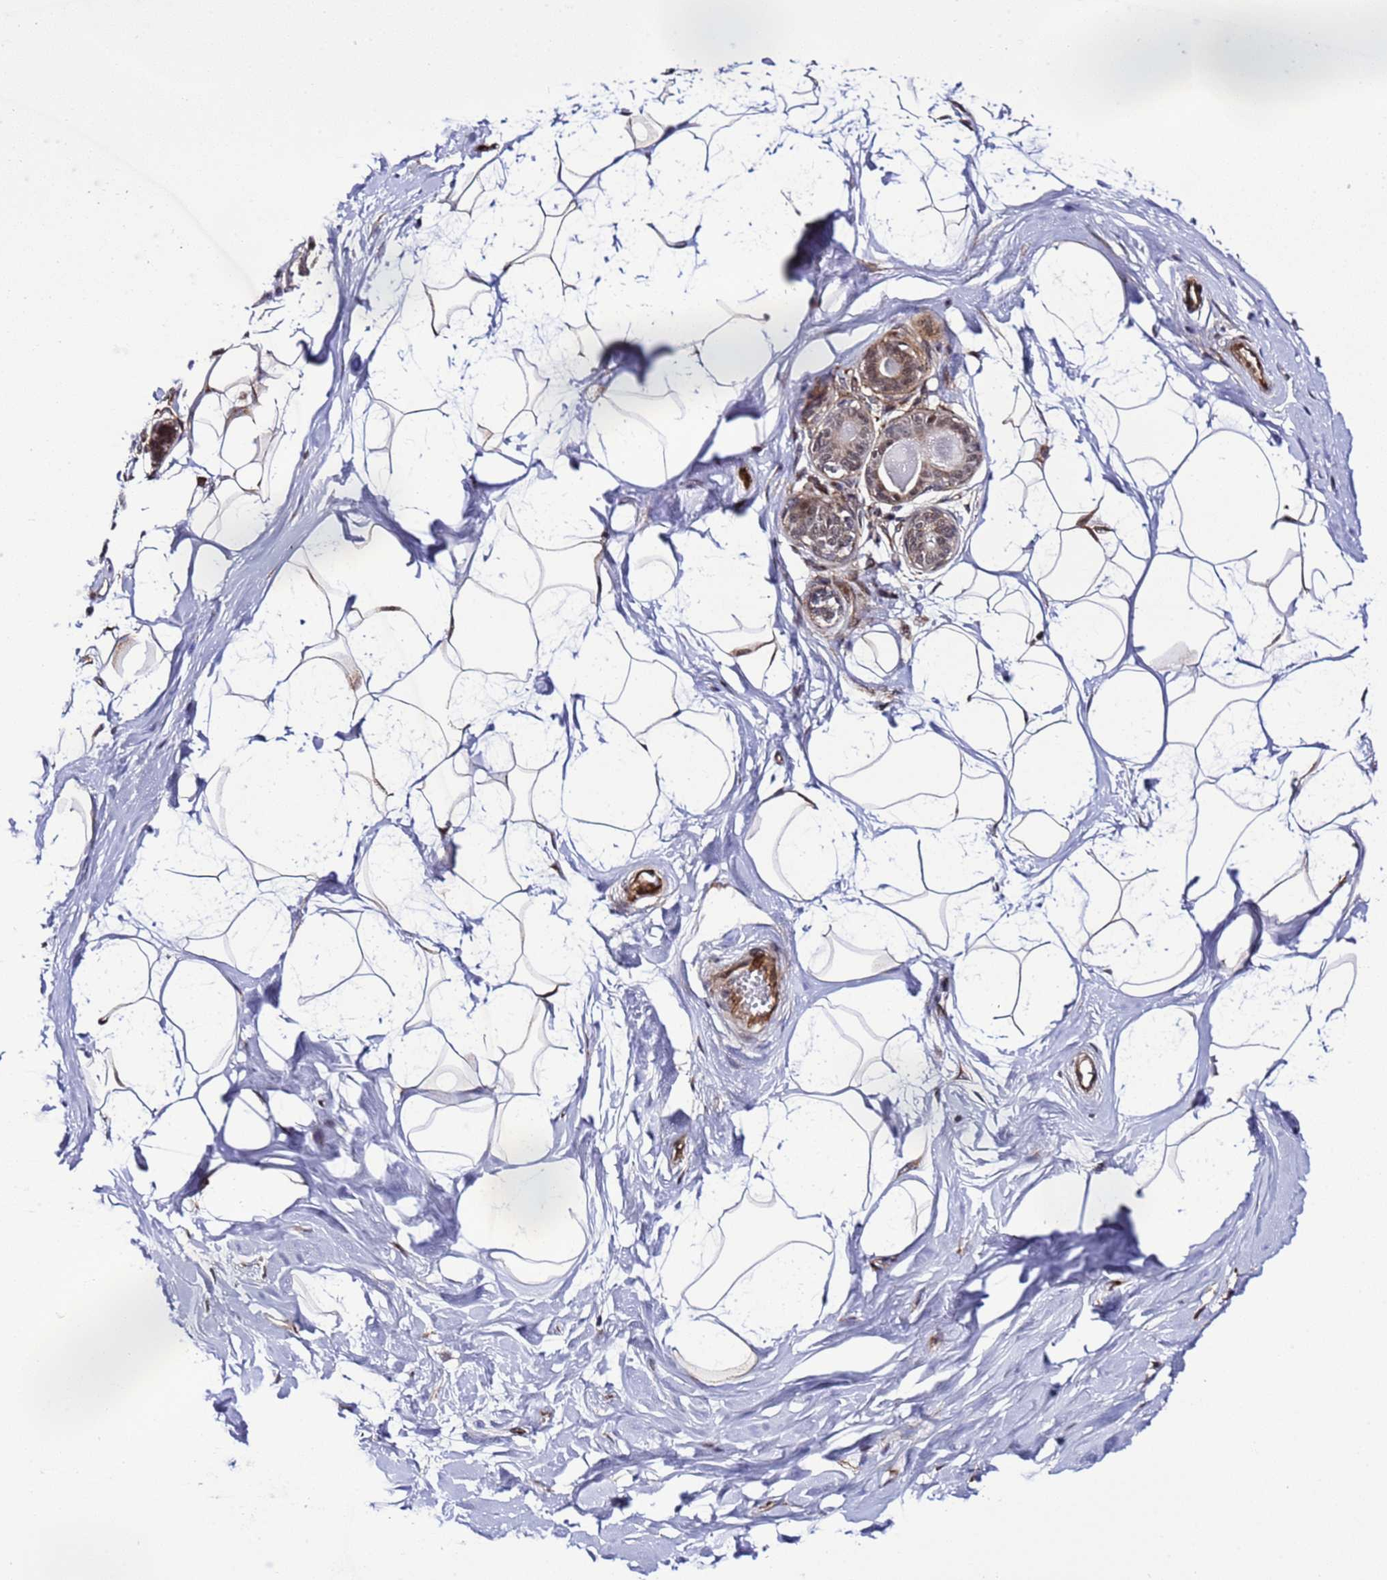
{"staining": {"intensity": "weak", "quantity": "25%-75%", "location": "cytoplasmic/membranous"}, "tissue": "breast", "cell_type": "Adipocytes", "image_type": "normal", "snomed": [{"axis": "morphology", "description": "Normal tissue, NOS"}, {"axis": "topography", "description": "Breast"}], "caption": "Protein staining by IHC displays weak cytoplasmic/membranous positivity in approximately 25%-75% of adipocytes in benign breast. The staining was performed using DAB, with brown indicating positive protein expression. Nuclei are stained blue with hematoxylin.", "gene": "POLR2D", "patient": {"sex": "female", "age": 45}}